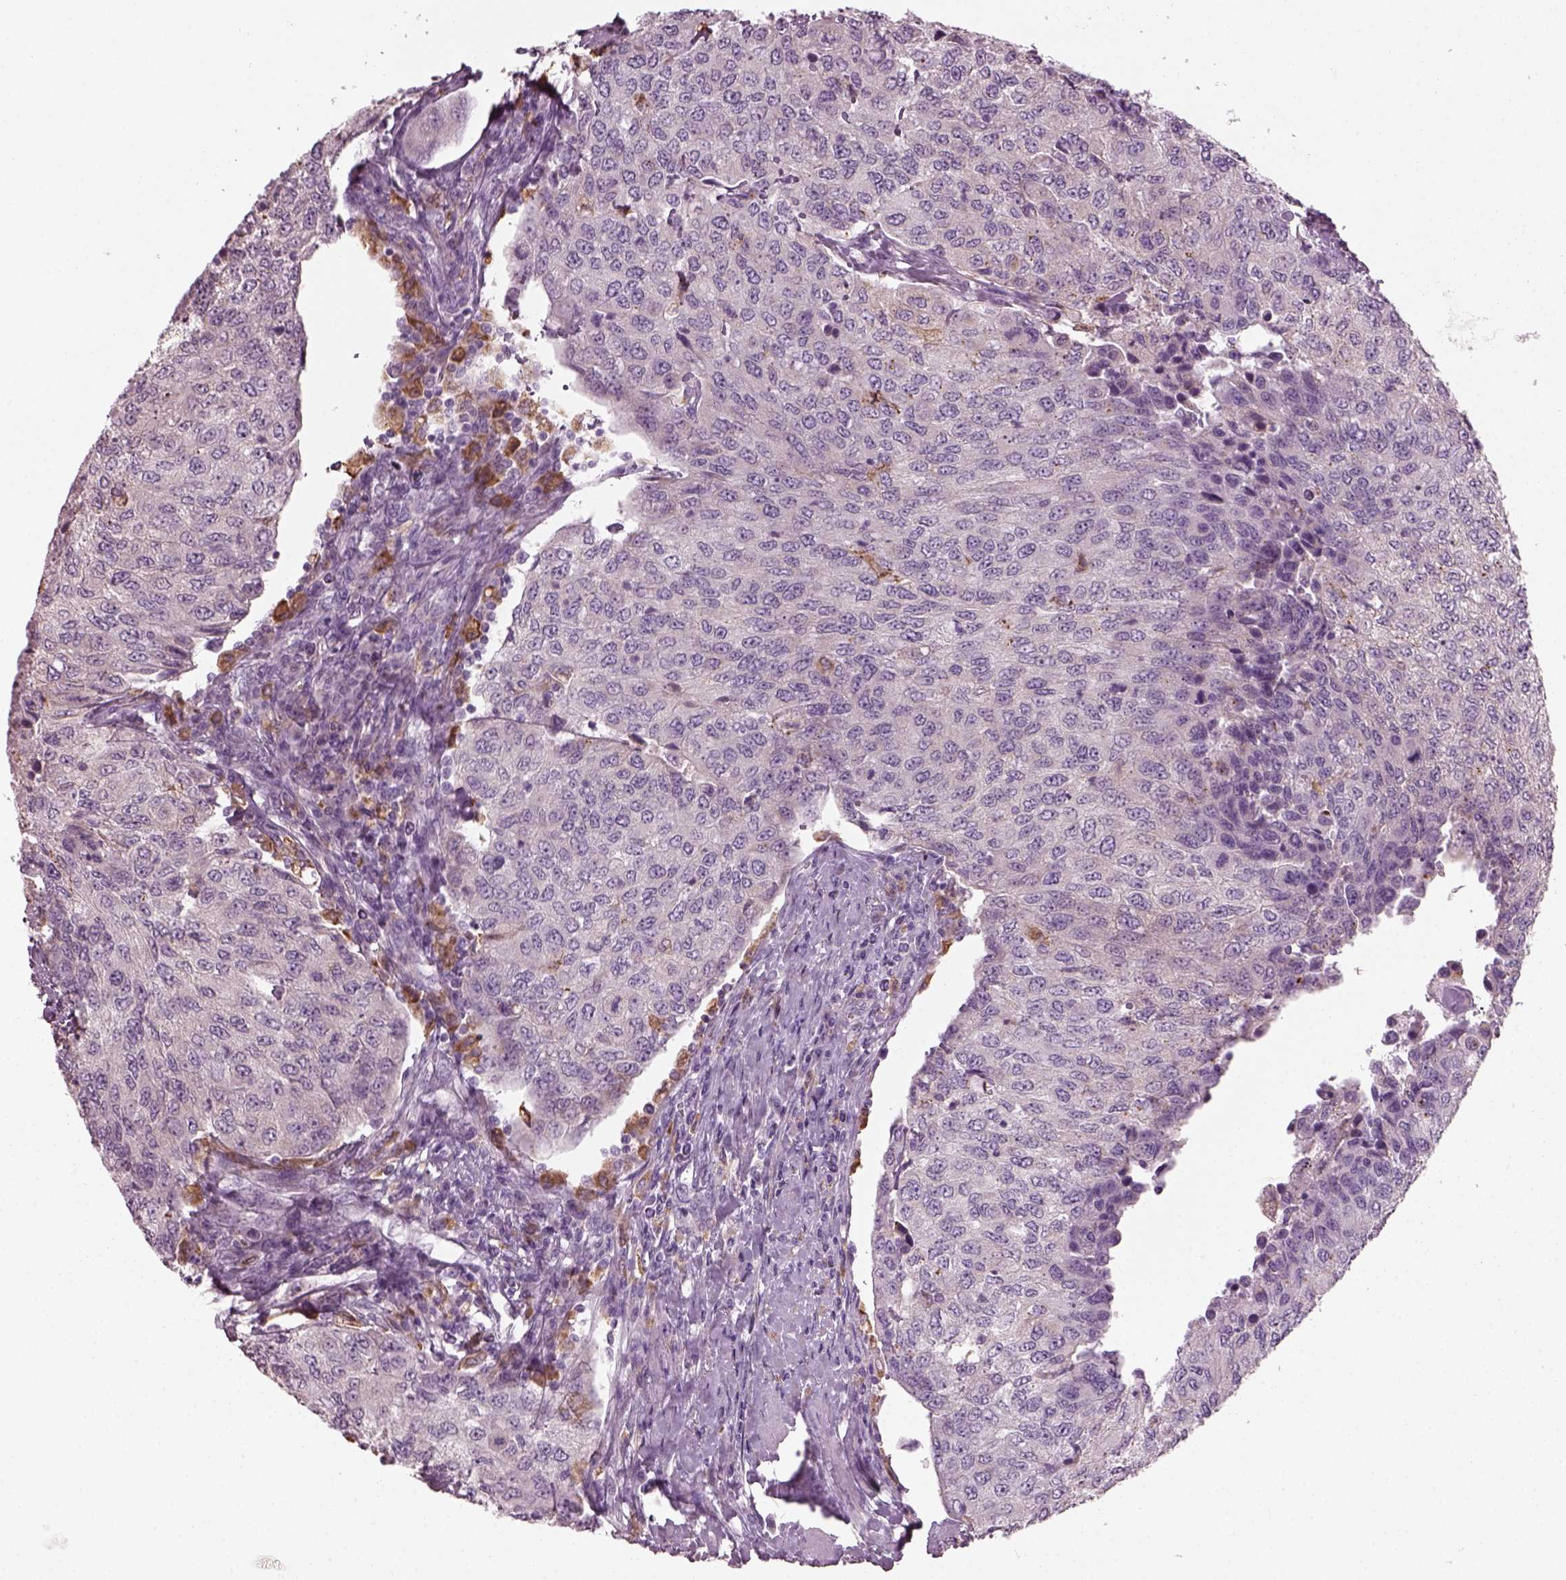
{"staining": {"intensity": "negative", "quantity": "none", "location": "none"}, "tissue": "urothelial cancer", "cell_type": "Tumor cells", "image_type": "cancer", "snomed": [{"axis": "morphology", "description": "Urothelial carcinoma, High grade"}, {"axis": "topography", "description": "Urinary bladder"}], "caption": "Tumor cells are negative for brown protein staining in urothelial cancer.", "gene": "TMEM231", "patient": {"sex": "female", "age": 78}}